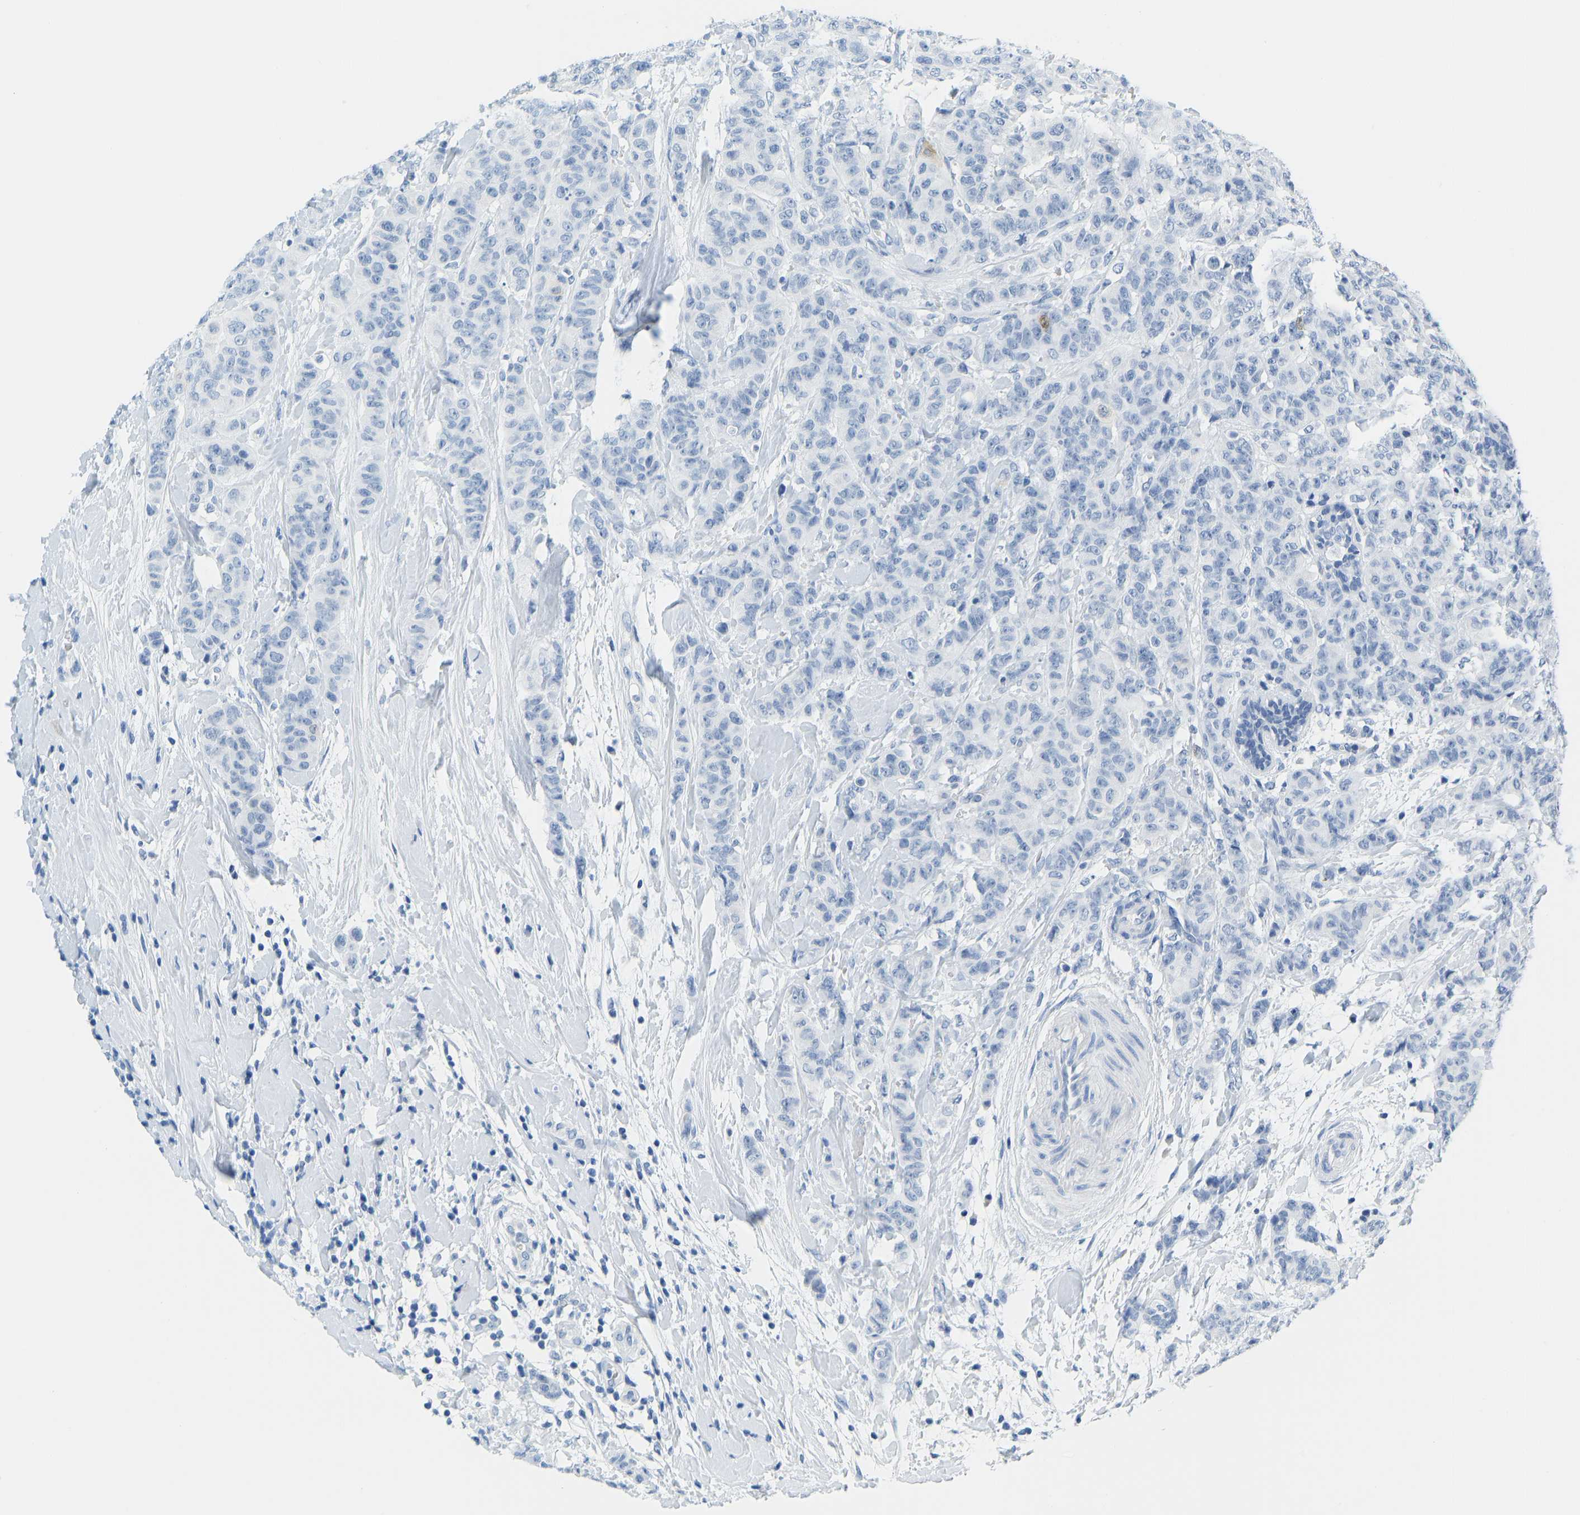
{"staining": {"intensity": "negative", "quantity": "none", "location": "none"}, "tissue": "breast cancer", "cell_type": "Tumor cells", "image_type": "cancer", "snomed": [{"axis": "morphology", "description": "Normal tissue, NOS"}, {"axis": "morphology", "description": "Duct carcinoma"}, {"axis": "topography", "description": "Breast"}], "caption": "Immunohistochemistry (IHC) of breast cancer (infiltrating ductal carcinoma) exhibits no expression in tumor cells.", "gene": "SERPINB3", "patient": {"sex": "female", "age": 40}}